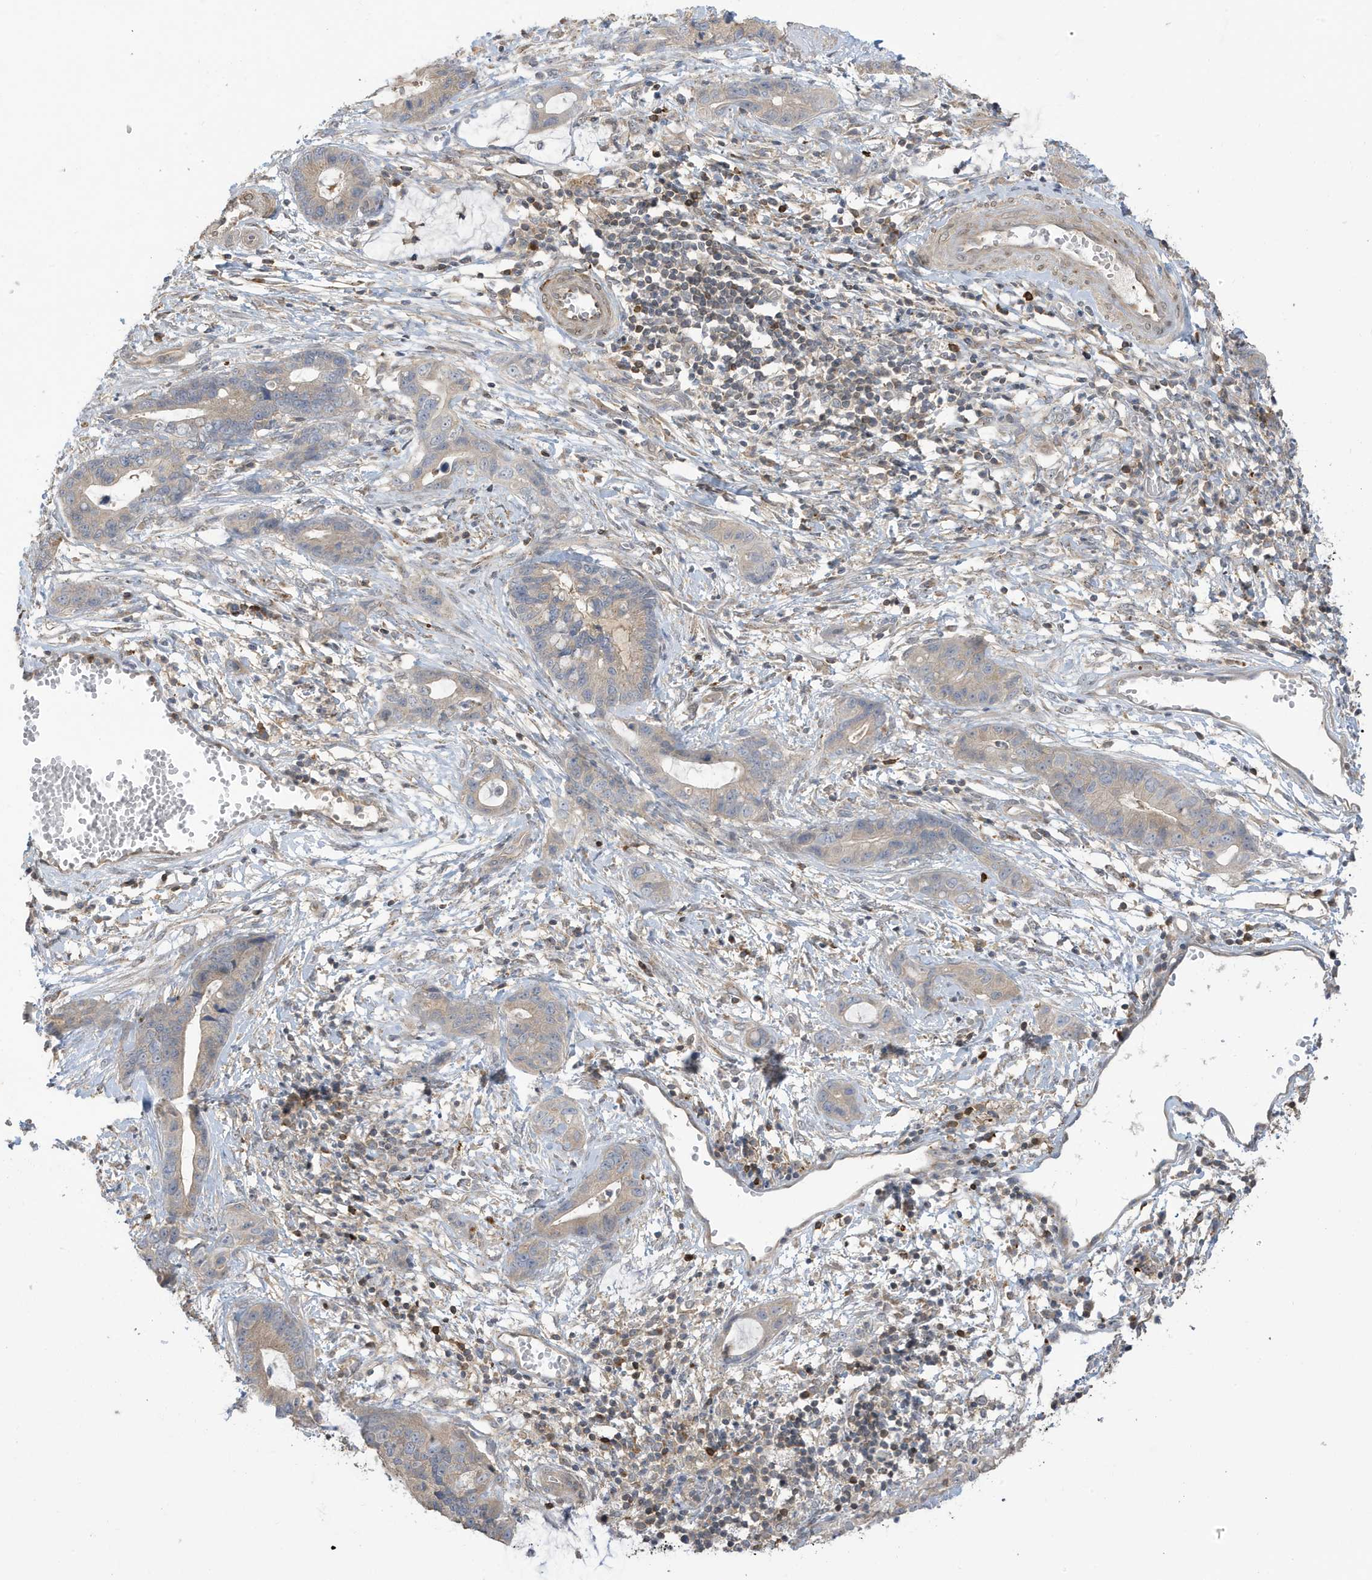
{"staining": {"intensity": "moderate", "quantity": "<25%", "location": "cytoplasmic/membranous"}, "tissue": "cervical cancer", "cell_type": "Tumor cells", "image_type": "cancer", "snomed": [{"axis": "morphology", "description": "Adenocarcinoma, NOS"}, {"axis": "topography", "description": "Cervix"}], "caption": "Cervical cancer tissue exhibits moderate cytoplasmic/membranous staining in approximately <25% of tumor cells, visualized by immunohistochemistry.", "gene": "TAB3", "patient": {"sex": "female", "age": 44}}